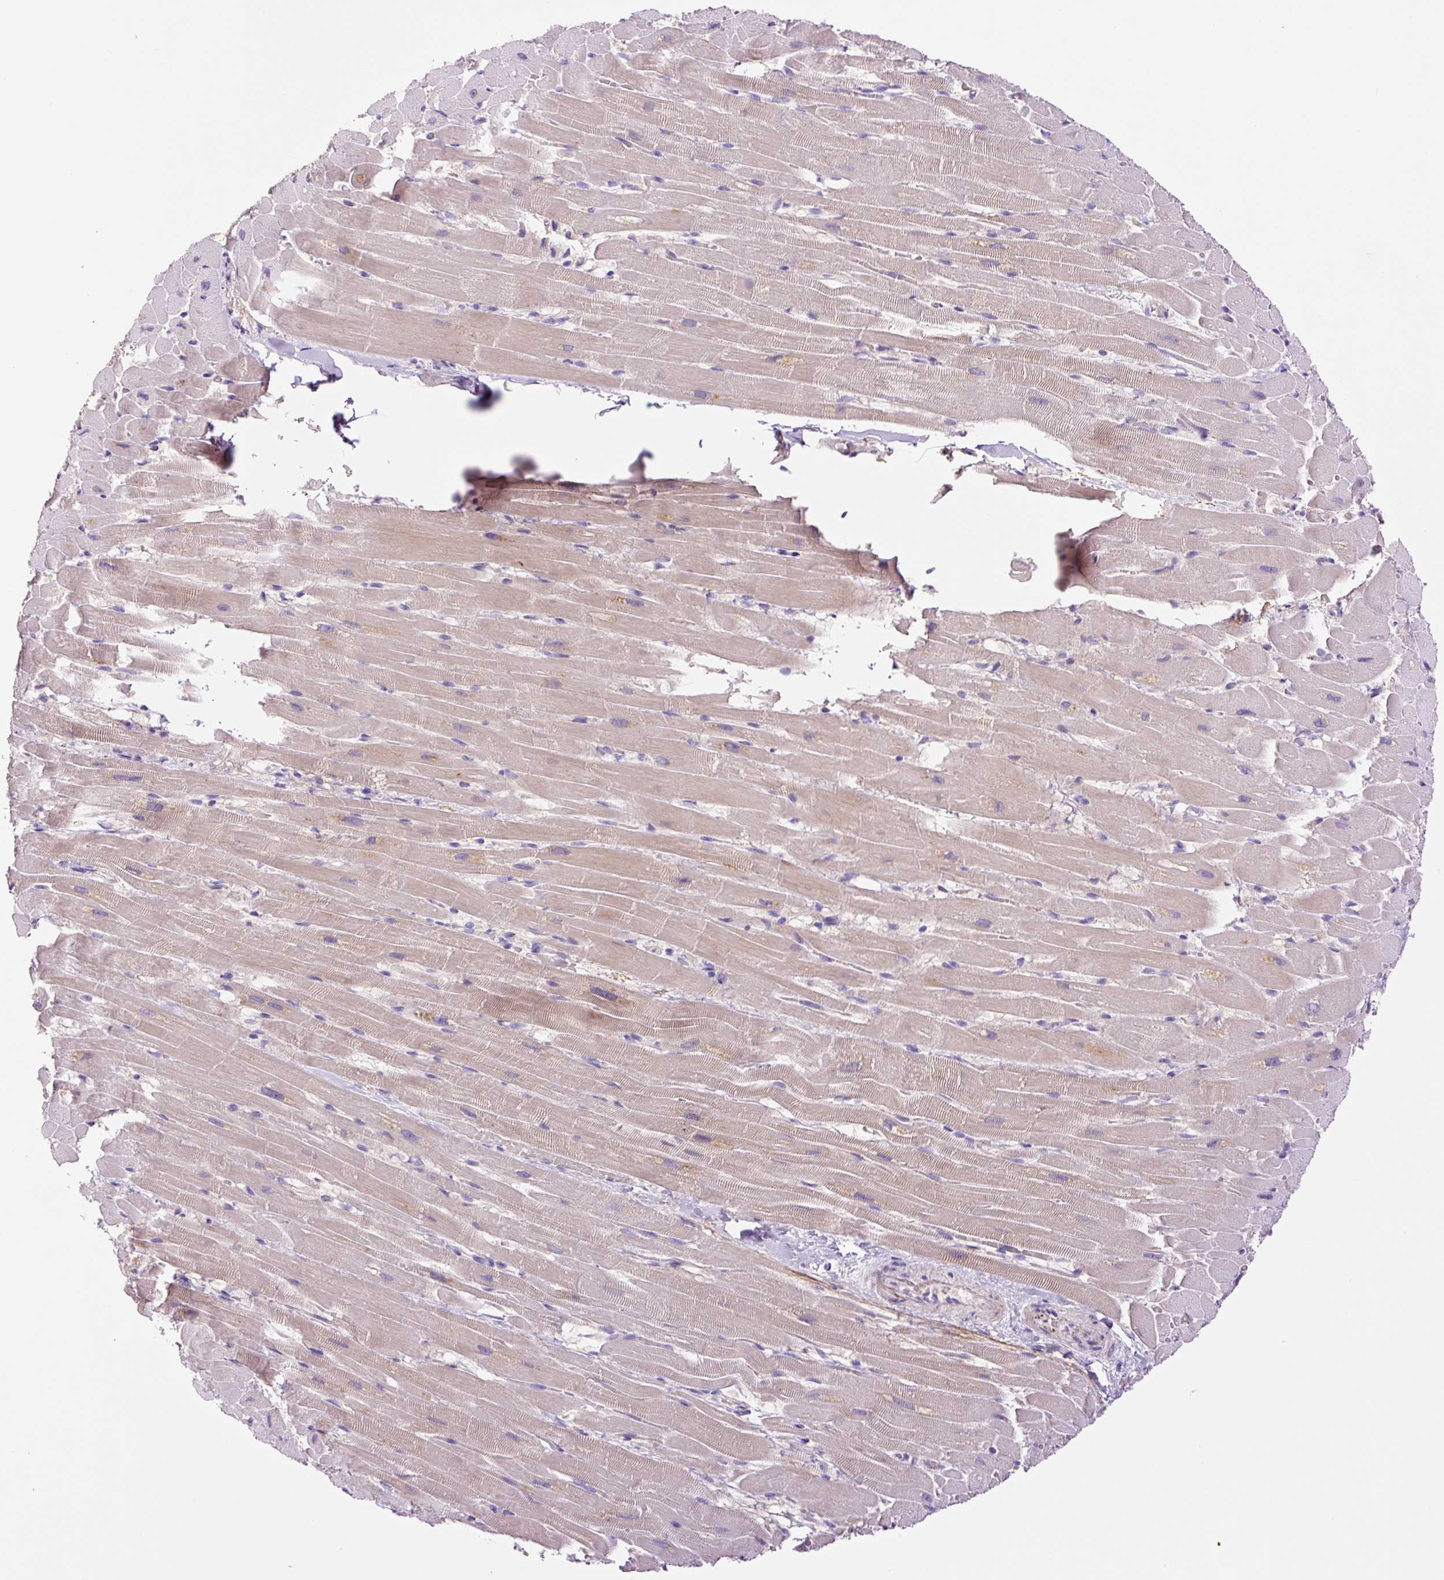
{"staining": {"intensity": "weak", "quantity": "25%-75%", "location": "cytoplasmic/membranous"}, "tissue": "heart muscle", "cell_type": "Cardiomyocytes", "image_type": "normal", "snomed": [{"axis": "morphology", "description": "Normal tissue, NOS"}, {"axis": "topography", "description": "Heart"}], "caption": "This is a micrograph of IHC staining of unremarkable heart muscle, which shows weak staining in the cytoplasmic/membranous of cardiomyocytes.", "gene": "DPPA4", "patient": {"sex": "male", "age": 37}}